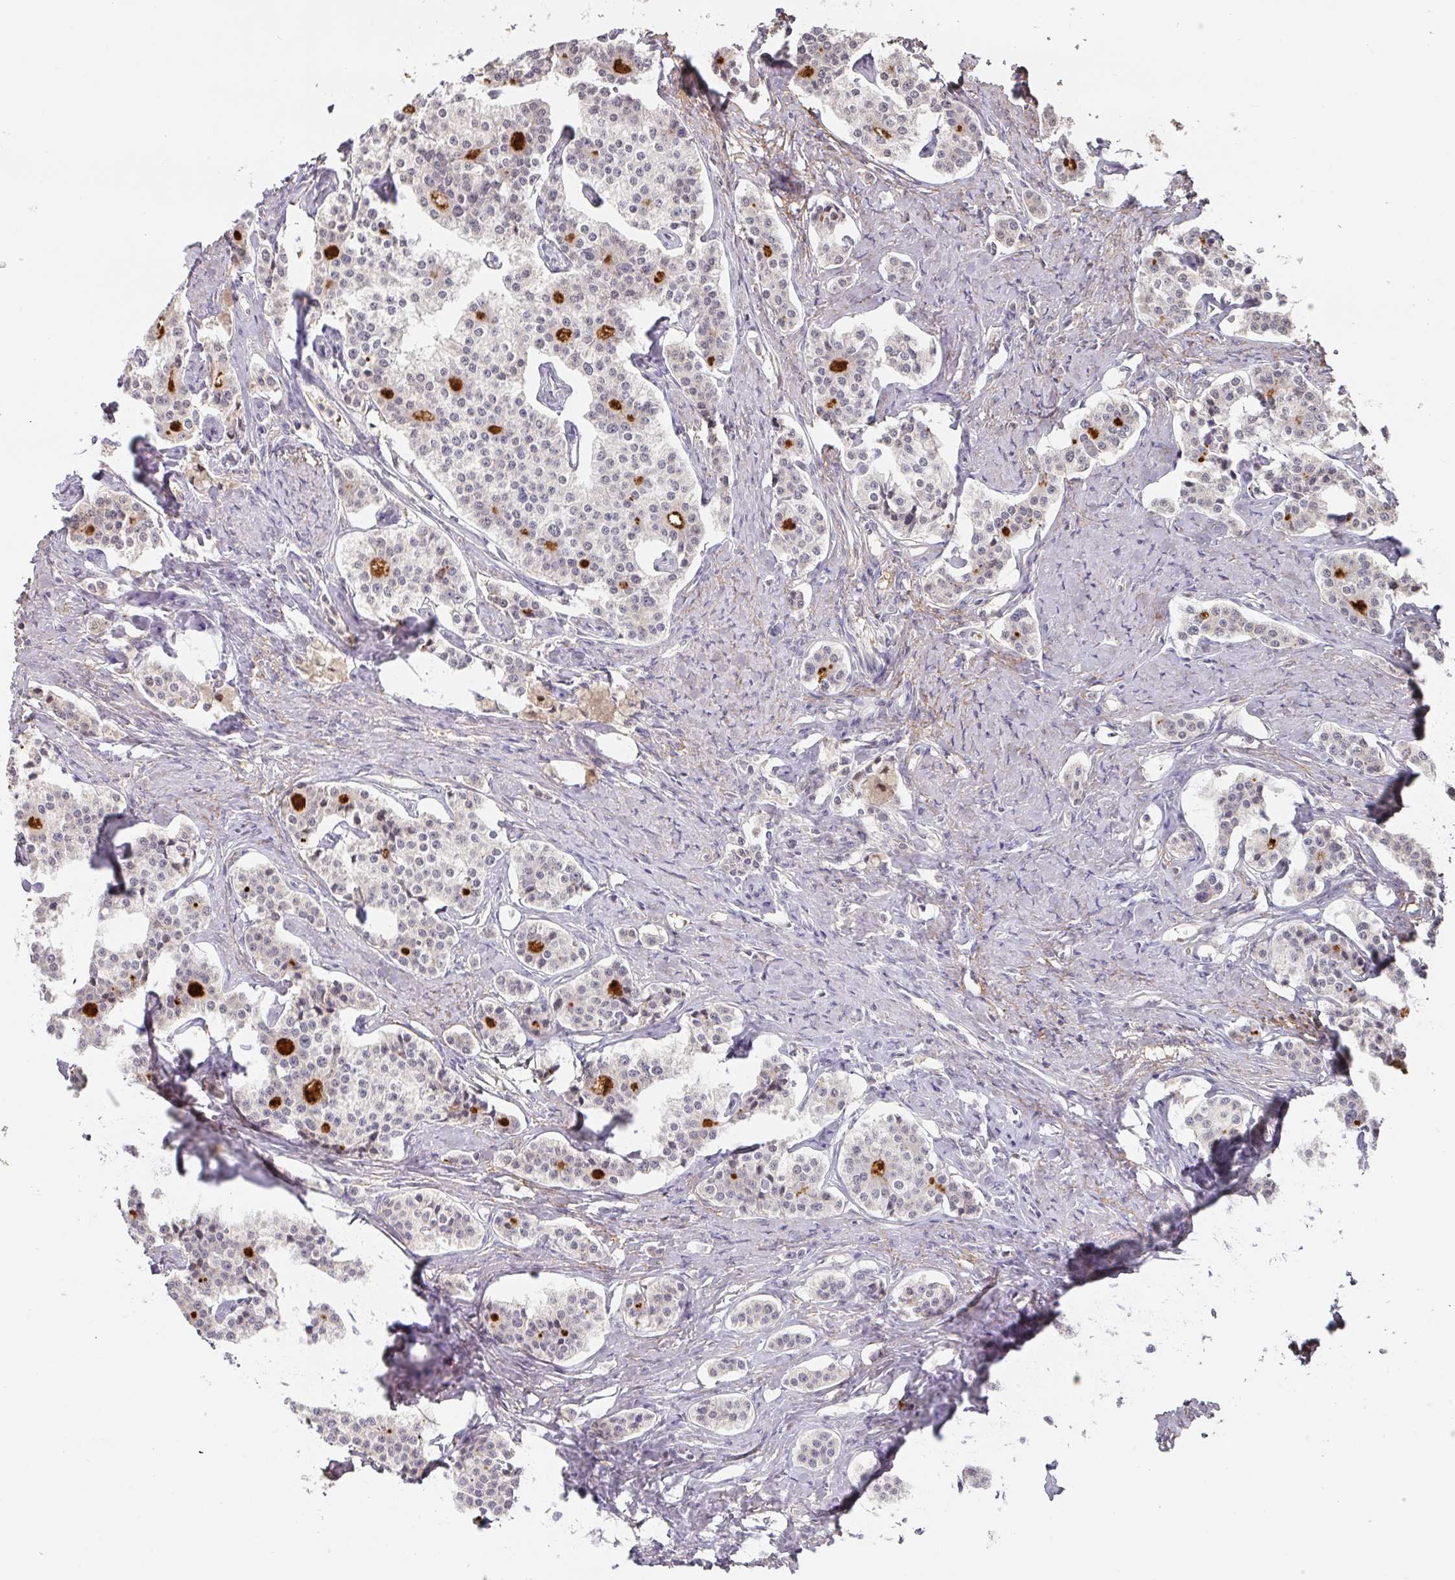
{"staining": {"intensity": "moderate", "quantity": "<25%", "location": "cytoplasmic/membranous"}, "tissue": "carcinoid", "cell_type": "Tumor cells", "image_type": "cancer", "snomed": [{"axis": "morphology", "description": "Carcinoid, malignant, NOS"}, {"axis": "topography", "description": "Small intestine"}], "caption": "This histopathology image shows immunohistochemistry staining of human carcinoid, with low moderate cytoplasmic/membranous staining in approximately <25% of tumor cells.", "gene": "FOXN4", "patient": {"sex": "male", "age": 63}}